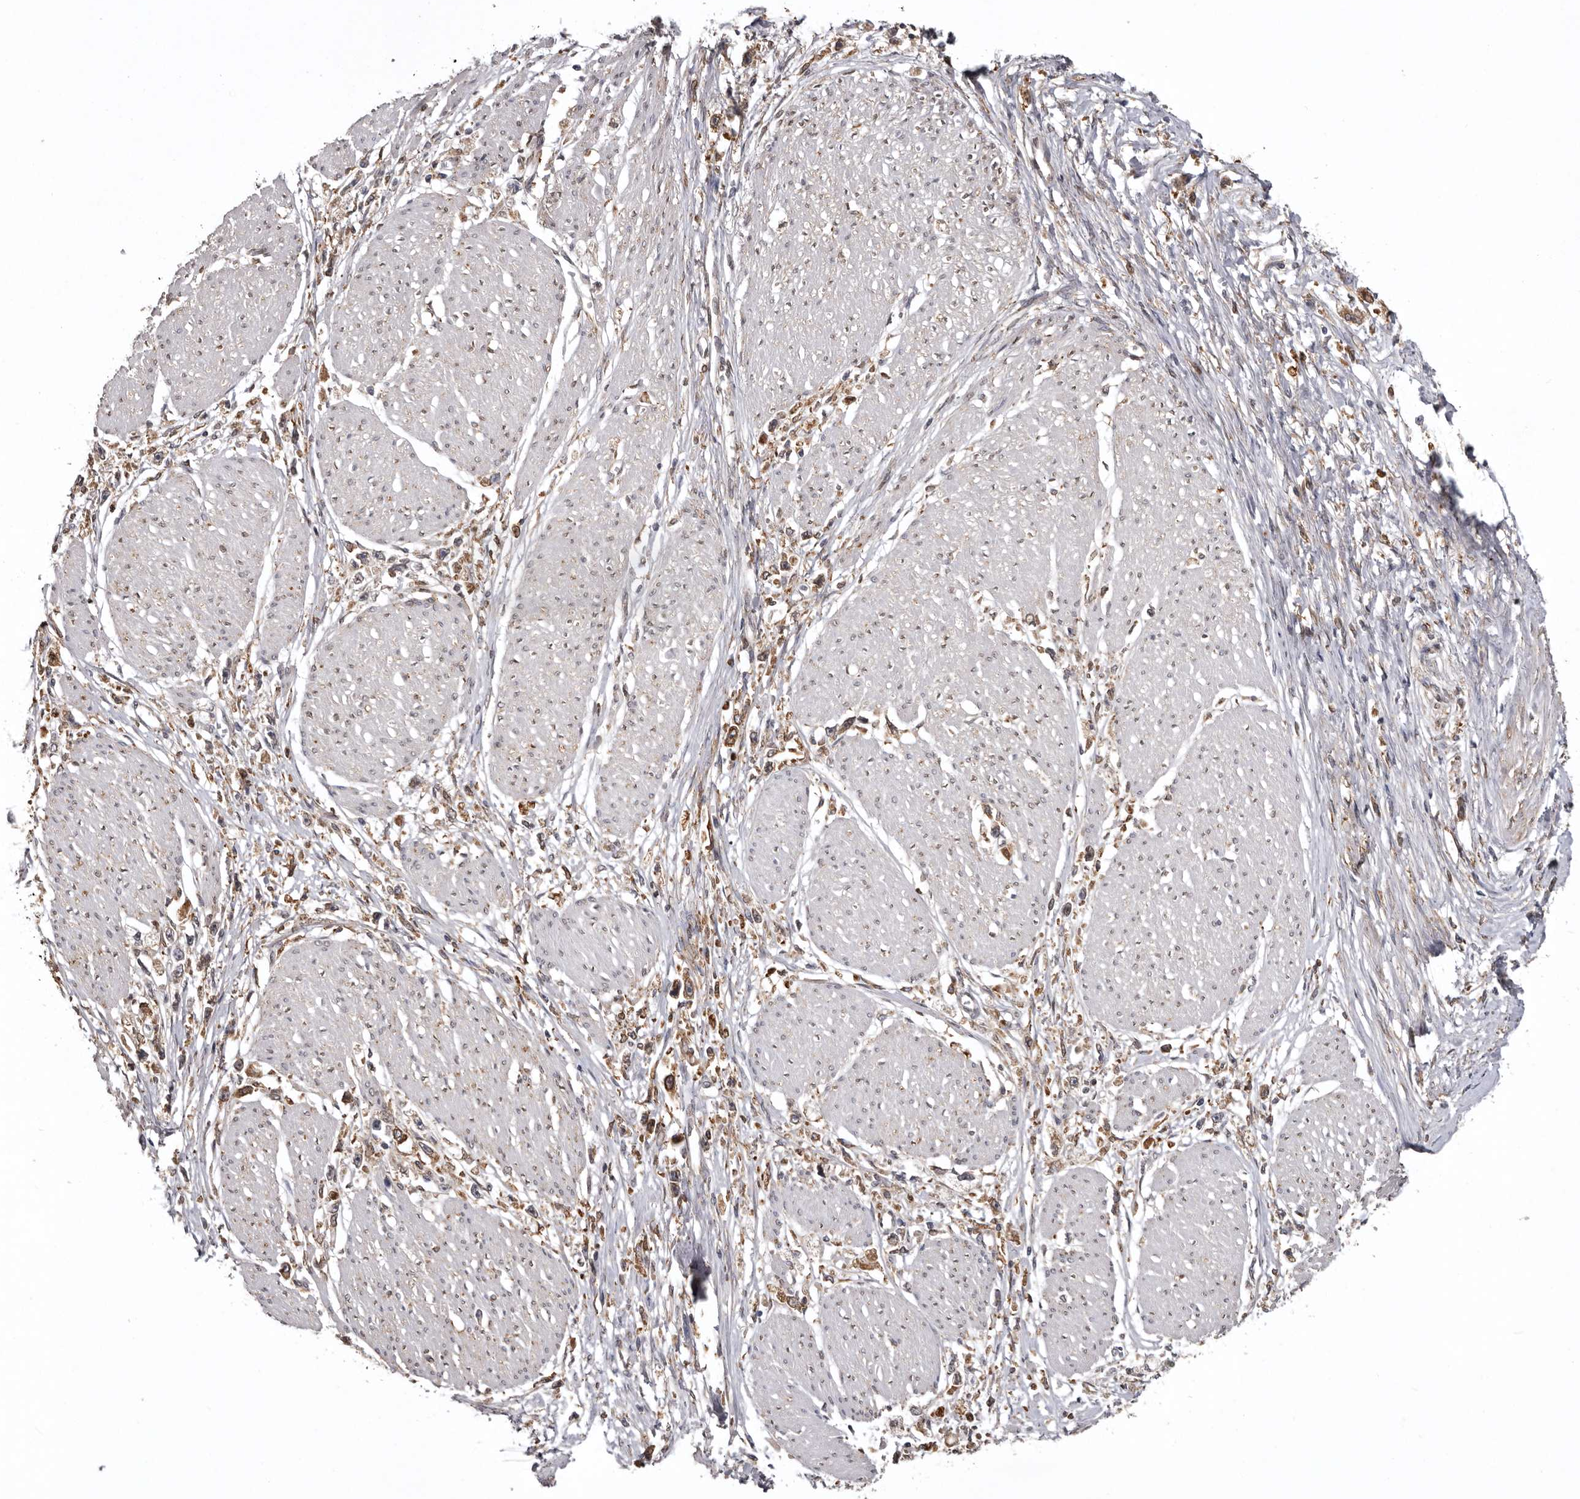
{"staining": {"intensity": "moderate", "quantity": ">75%", "location": "cytoplasmic/membranous"}, "tissue": "stomach cancer", "cell_type": "Tumor cells", "image_type": "cancer", "snomed": [{"axis": "morphology", "description": "Adenocarcinoma, NOS"}, {"axis": "topography", "description": "Stomach"}], "caption": "Protein expression analysis of adenocarcinoma (stomach) exhibits moderate cytoplasmic/membranous expression in approximately >75% of tumor cells.", "gene": "INKA2", "patient": {"sex": "female", "age": 59}}